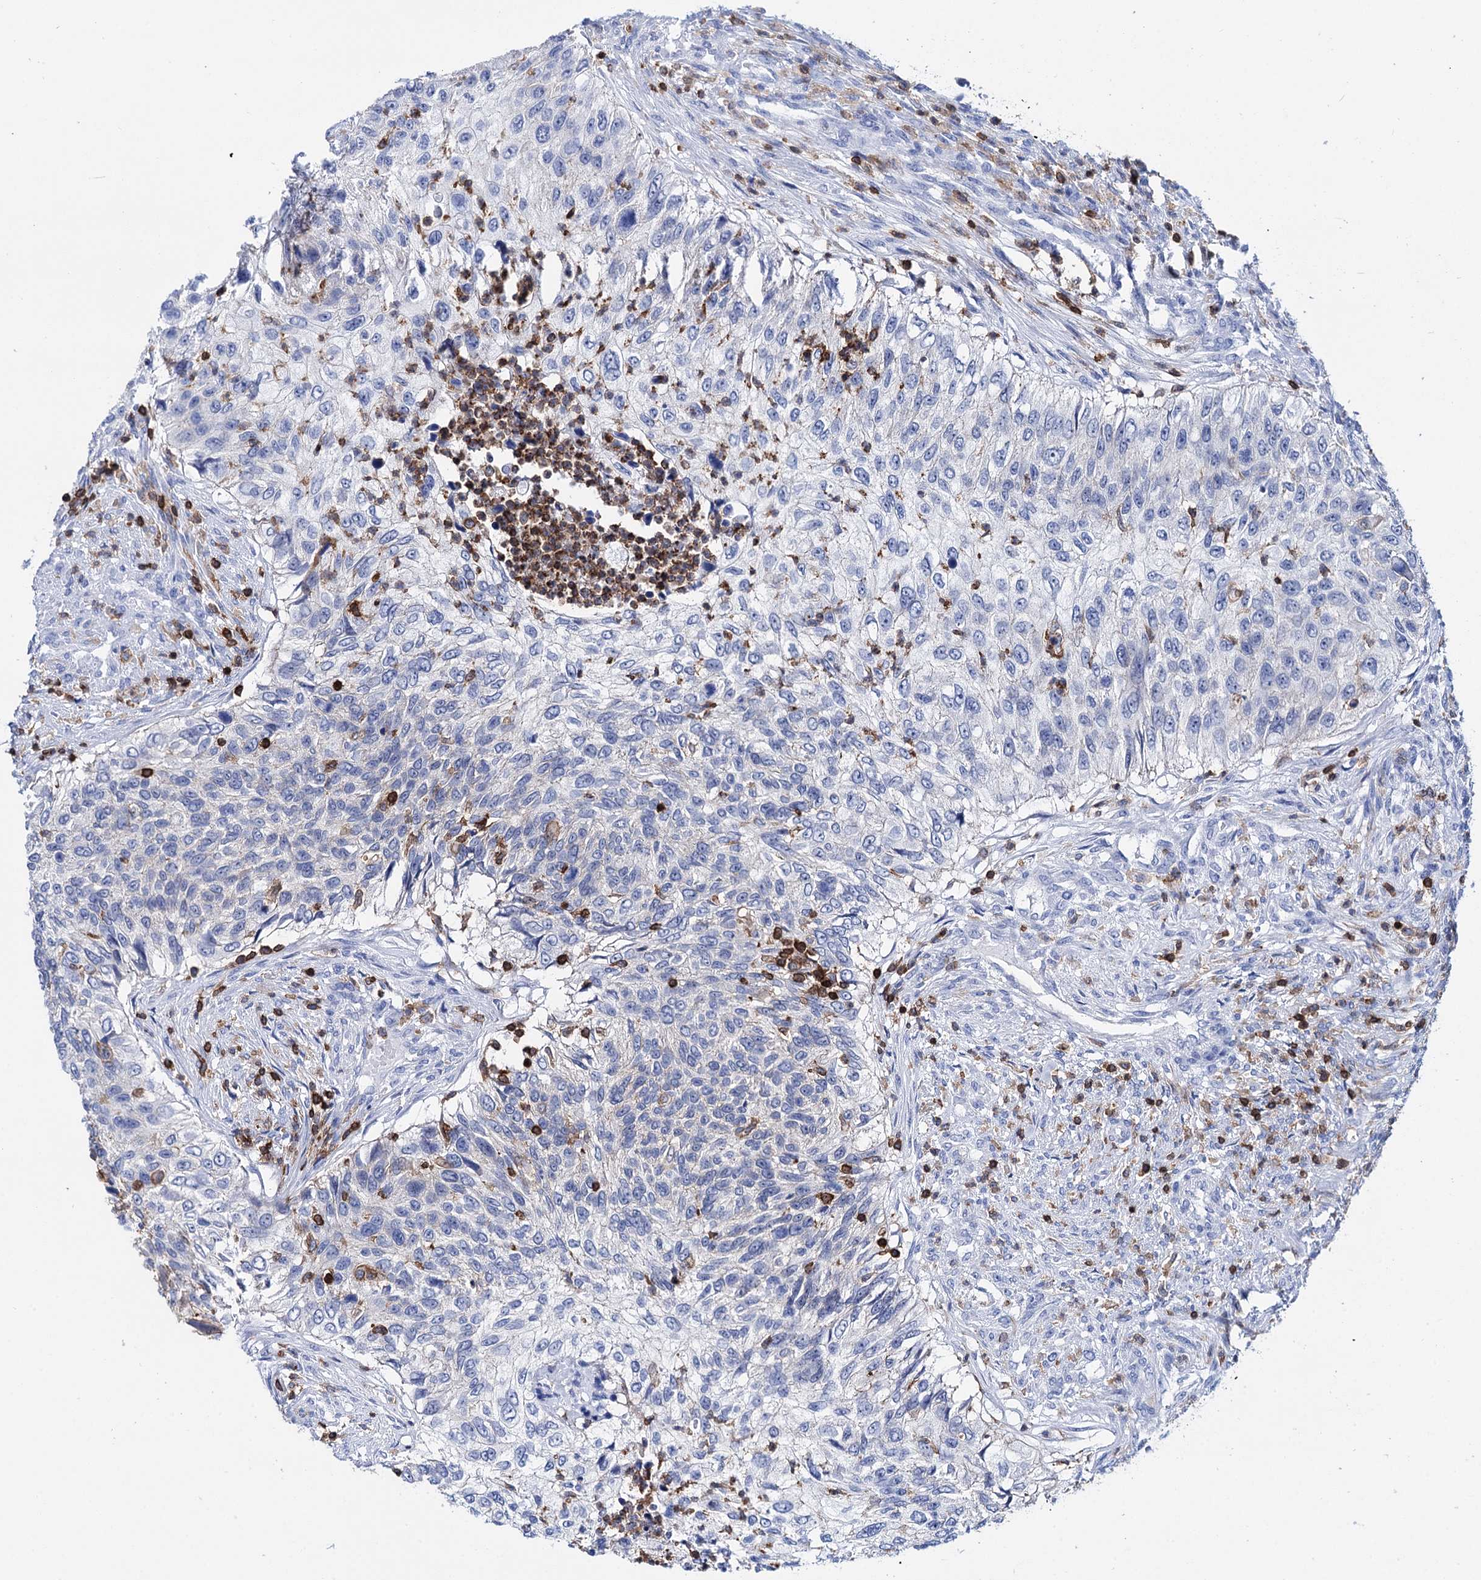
{"staining": {"intensity": "negative", "quantity": "none", "location": "none"}, "tissue": "urothelial cancer", "cell_type": "Tumor cells", "image_type": "cancer", "snomed": [{"axis": "morphology", "description": "Urothelial carcinoma, High grade"}, {"axis": "topography", "description": "Urinary bladder"}], "caption": "Protein analysis of urothelial carcinoma (high-grade) exhibits no significant staining in tumor cells. (DAB (3,3'-diaminobenzidine) immunohistochemistry (IHC) with hematoxylin counter stain).", "gene": "DEF6", "patient": {"sex": "female", "age": 60}}